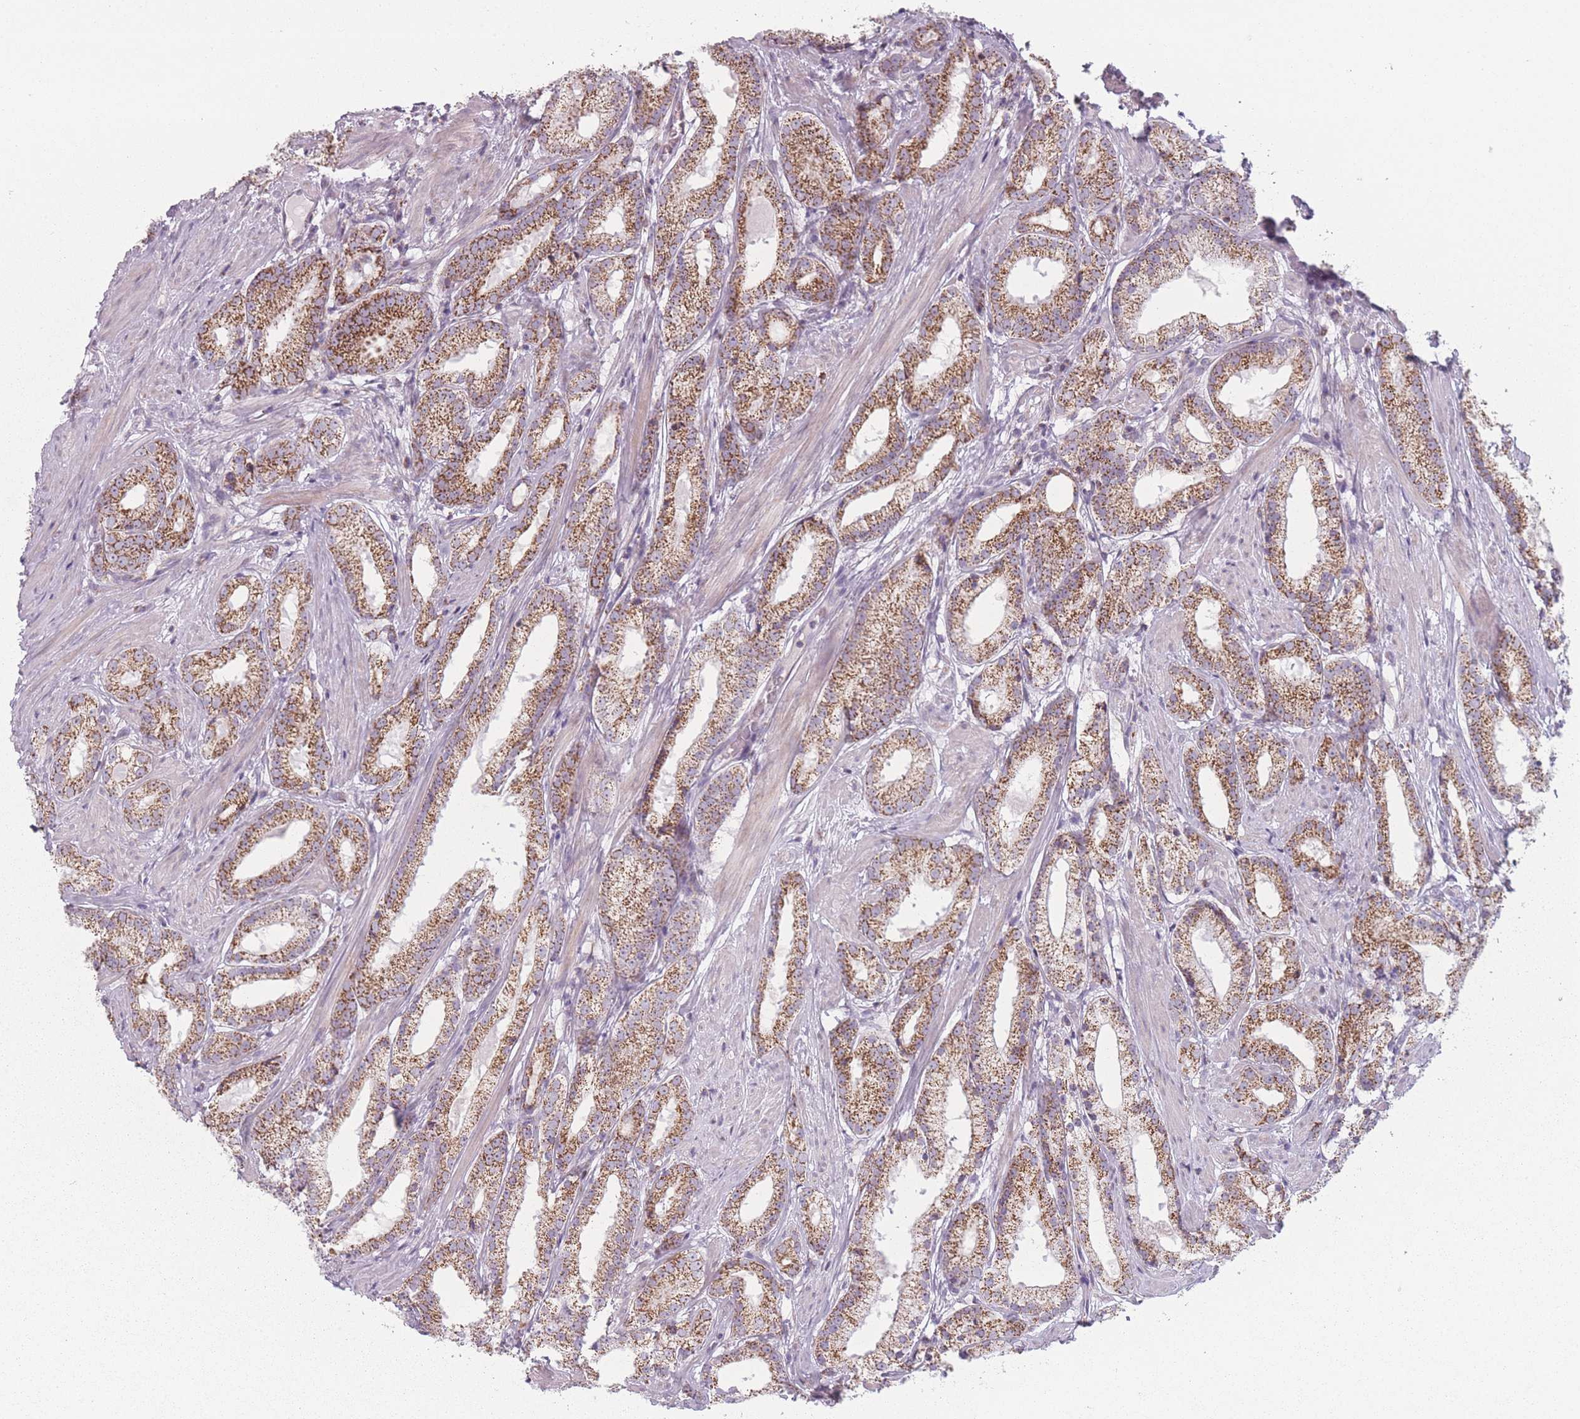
{"staining": {"intensity": "moderate", "quantity": ">75%", "location": "cytoplasmic/membranous"}, "tissue": "prostate cancer", "cell_type": "Tumor cells", "image_type": "cancer", "snomed": [{"axis": "morphology", "description": "Adenocarcinoma, Low grade"}, {"axis": "topography", "description": "Prostate"}], "caption": "IHC photomicrograph of neoplastic tissue: human adenocarcinoma (low-grade) (prostate) stained using immunohistochemistry (IHC) demonstrates medium levels of moderate protein expression localized specifically in the cytoplasmic/membranous of tumor cells, appearing as a cytoplasmic/membranous brown color.", "gene": "DCHS1", "patient": {"sex": "male", "age": 57}}